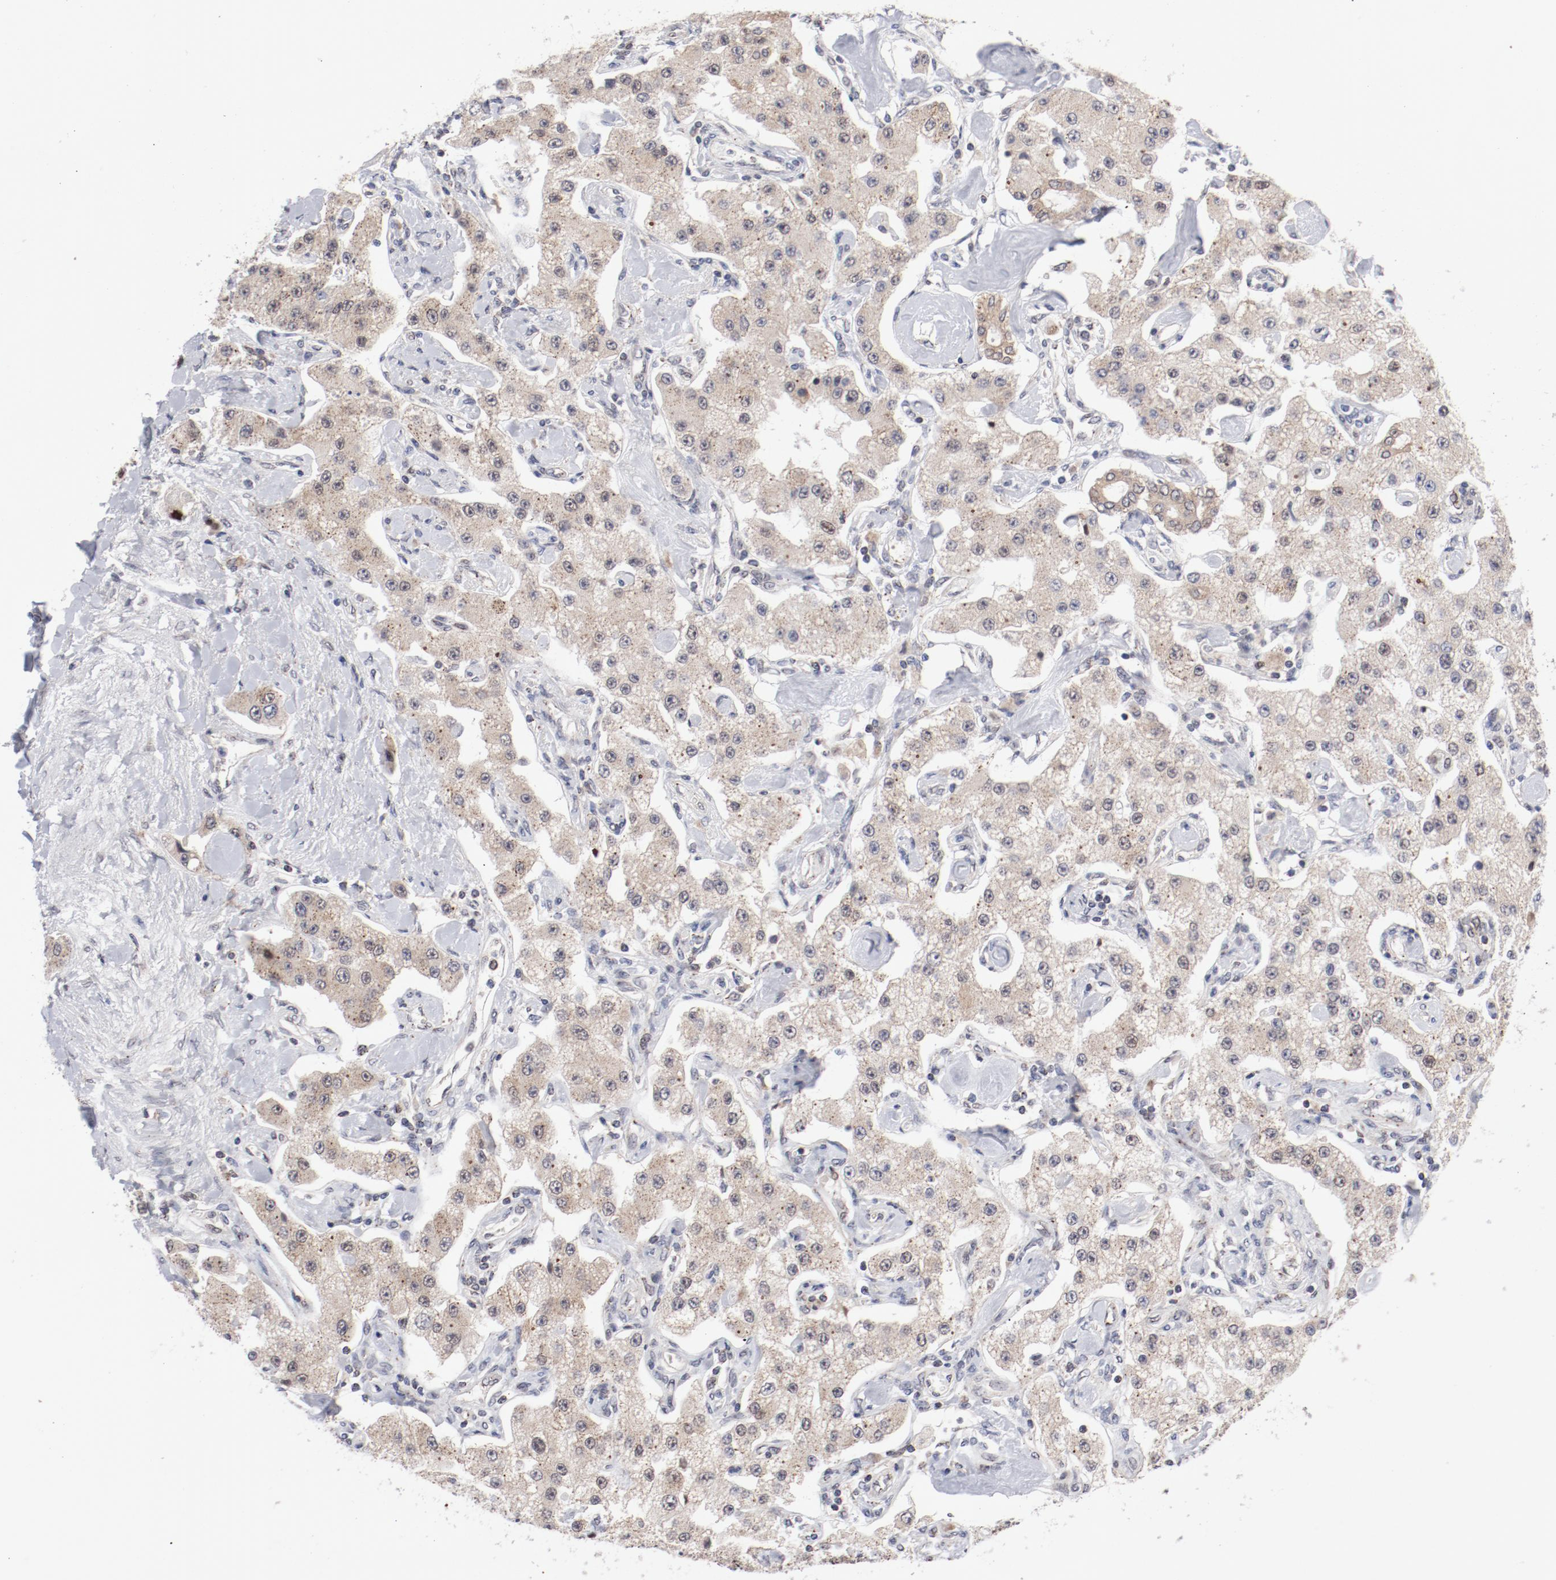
{"staining": {"intensity": "negative", "quantity": "none", "location": "none"}, "tissue": "carcinoid", "cell_type": "Tumor cells", "image_type": "cancer", "snomed": [{"axis": "morphology", "description": "Carcinoid, malignant, NOS"}, {"axis": "topography", "description": "Pancreas"}], "caption": "Carcinoid (malignant) was stained to show a protein in brown. There is no significant expression in tumor cells.", "gene": "RPL12", "patient": {"sex": "male", "age": 41}}